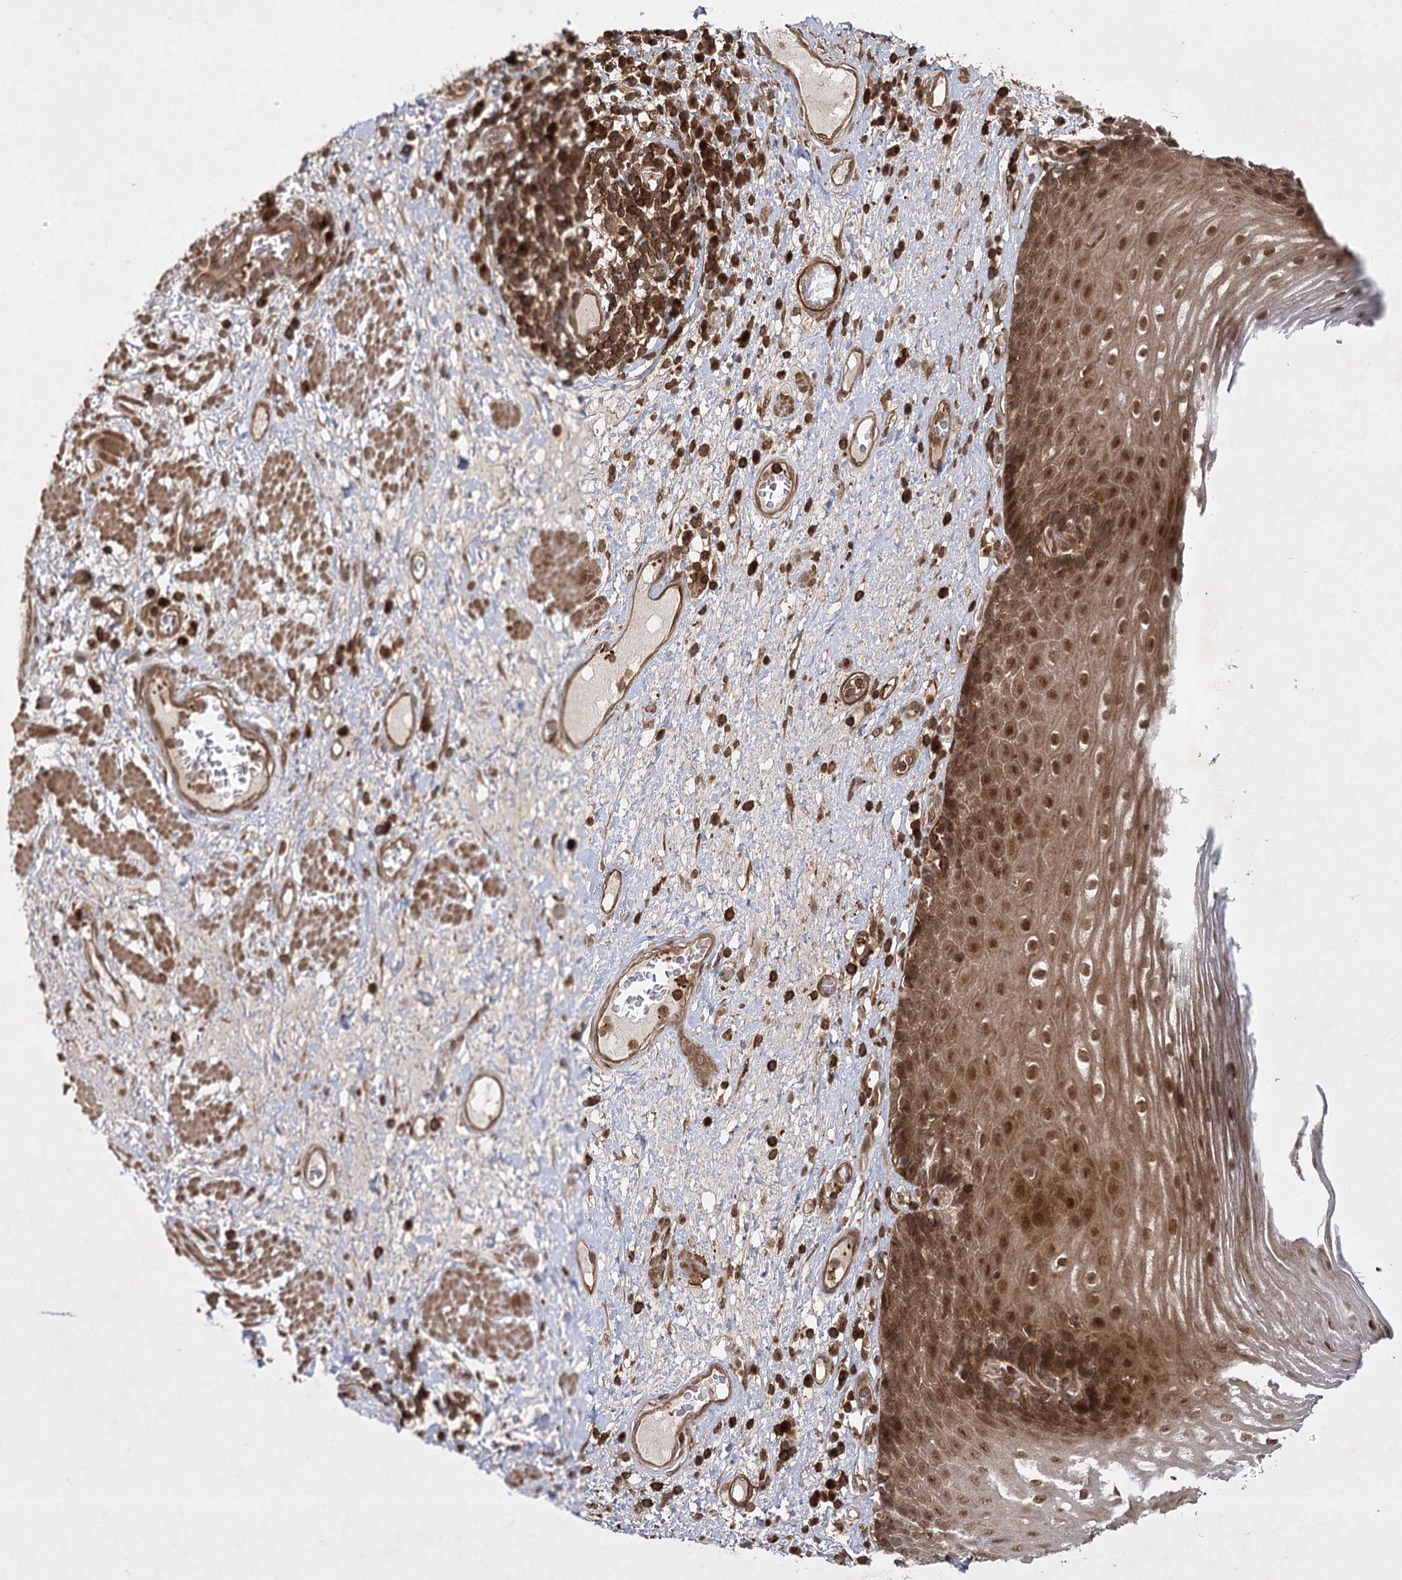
{"staining": {"intensity": "strong", "quantity": ">75%", "location": "cytoplasmic/membranous,nuclear"}, "tissue": "esophagus", "cell_type": "Squamous epithelial cells", "image_type": "normal", "snomed": [{"axis": "morphology", "description": "Normal tissue, NOS"}, {"axis": "morphology", "description": "Adenocarcinoma, NOS"}, {"axis": "topography", "description": "Esophagus"}], "caption": "High-magnification brightfield microscopy of benign esophagus stained with DAB (brown) and counterstained with hematoxylin (blue). squamous epithelial cells exhibit strong cytoplasmic/membranous,nuclear staining is seen in about>75% of cells. The protein of interest is stained brown, and the nuclei are stained in blue (DAB IHC with brightfield microscopy, high magnification).", "gene": "MDFIC", "patient": {"sex": "male", "age": 62}}